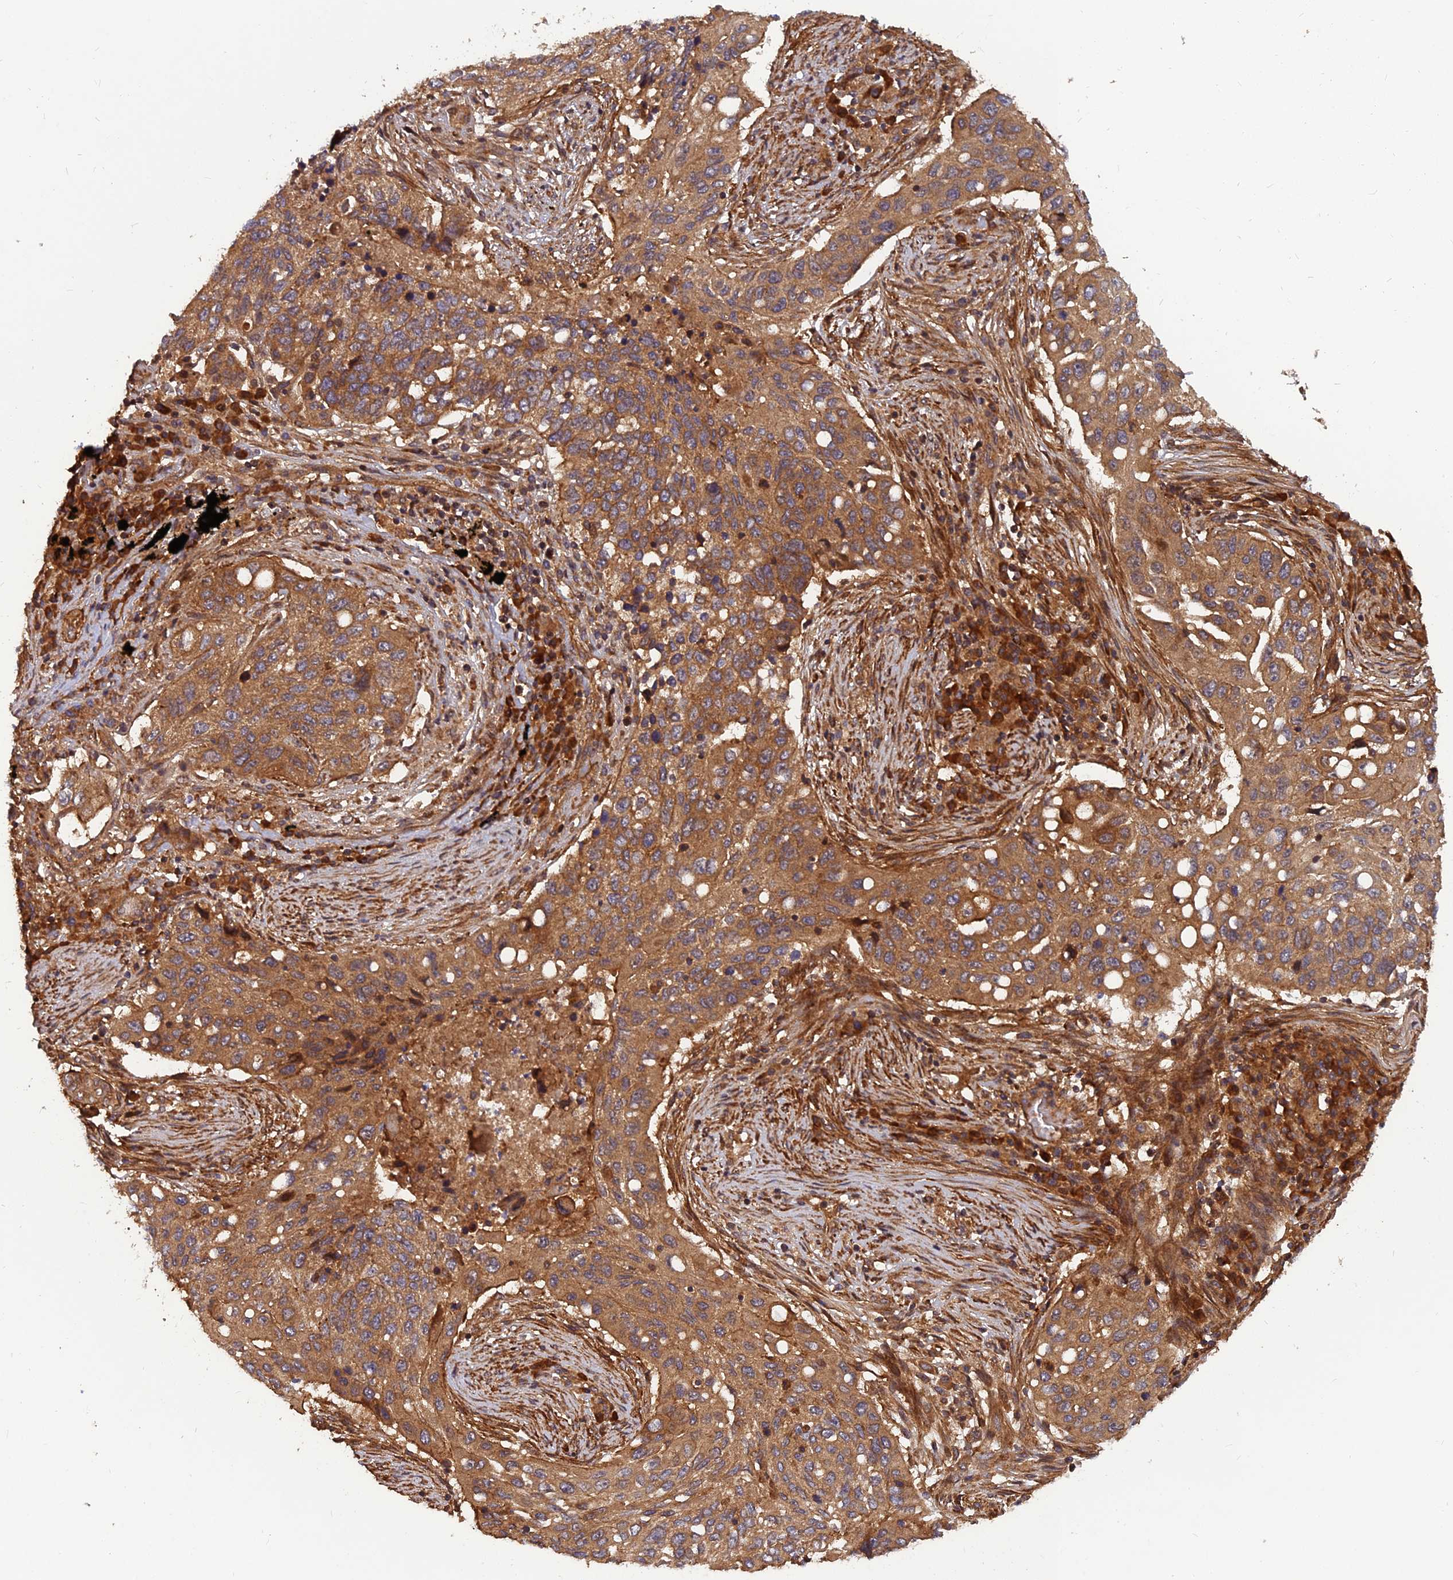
{"staining": {"intensity": "moderate", "quantity": ">75%", "location": "cytoplasmic/membranous"}, "tissue": "lung cancer", "cell_type": "Tumor cells", "image_type": "cancer", "snomed": [{"axis": "morphology", "description": "Squamous cell carcinoma, NOS"}, {"axis": "topography", "description": "Lung"}], "caption": "Protein analysis of lung cancer (squamous cell carcinoma) tissue exhibits moderate cytoplasmic/membranous positivity in approximately >75% of tumor cells. (DAB (3,3'-diaminobenzidine) = brown stain, brightfield microscopy at high magnification).", "gene": "RELCH", "patient": {"sex": "female", "age": 63}}